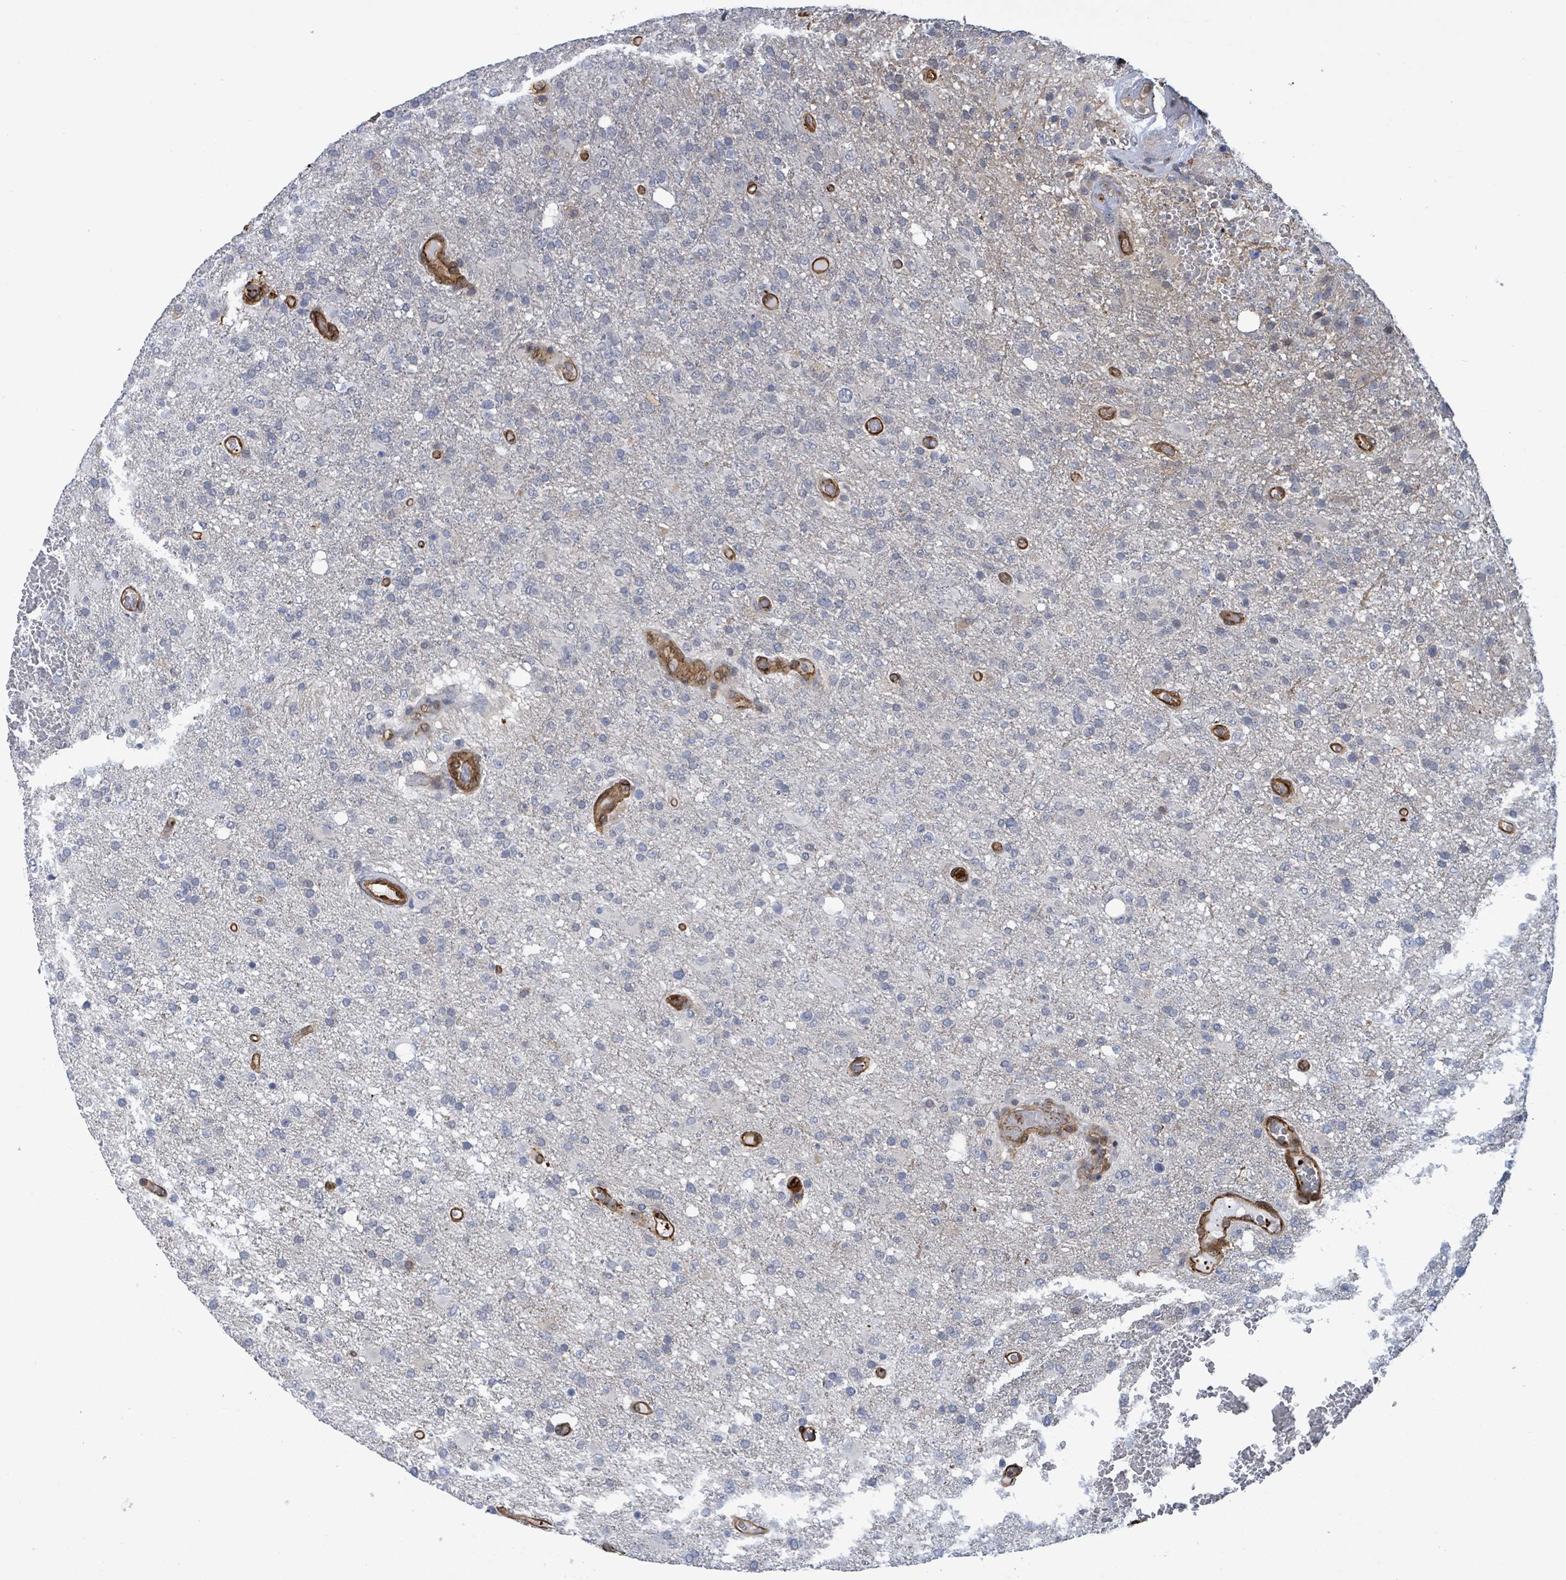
{"staining": {"intensity": "negative", "quantity": "none", "location": "none"}, "tissue": "glioma", "cell_type": "Tumor cells", "image_type": "cancer", "snomed": [{"axis": "morphology", "description": "Glioma, malignant, High grade"}, {"axis": "topography", "description": "Brain"}], "caption": "A histopathology image of human malignant glioma (high-grade) is negative for staining in tumor cells.", "gene": "PRKRIP1", "patient": {"sex": "female", "age": 74}}